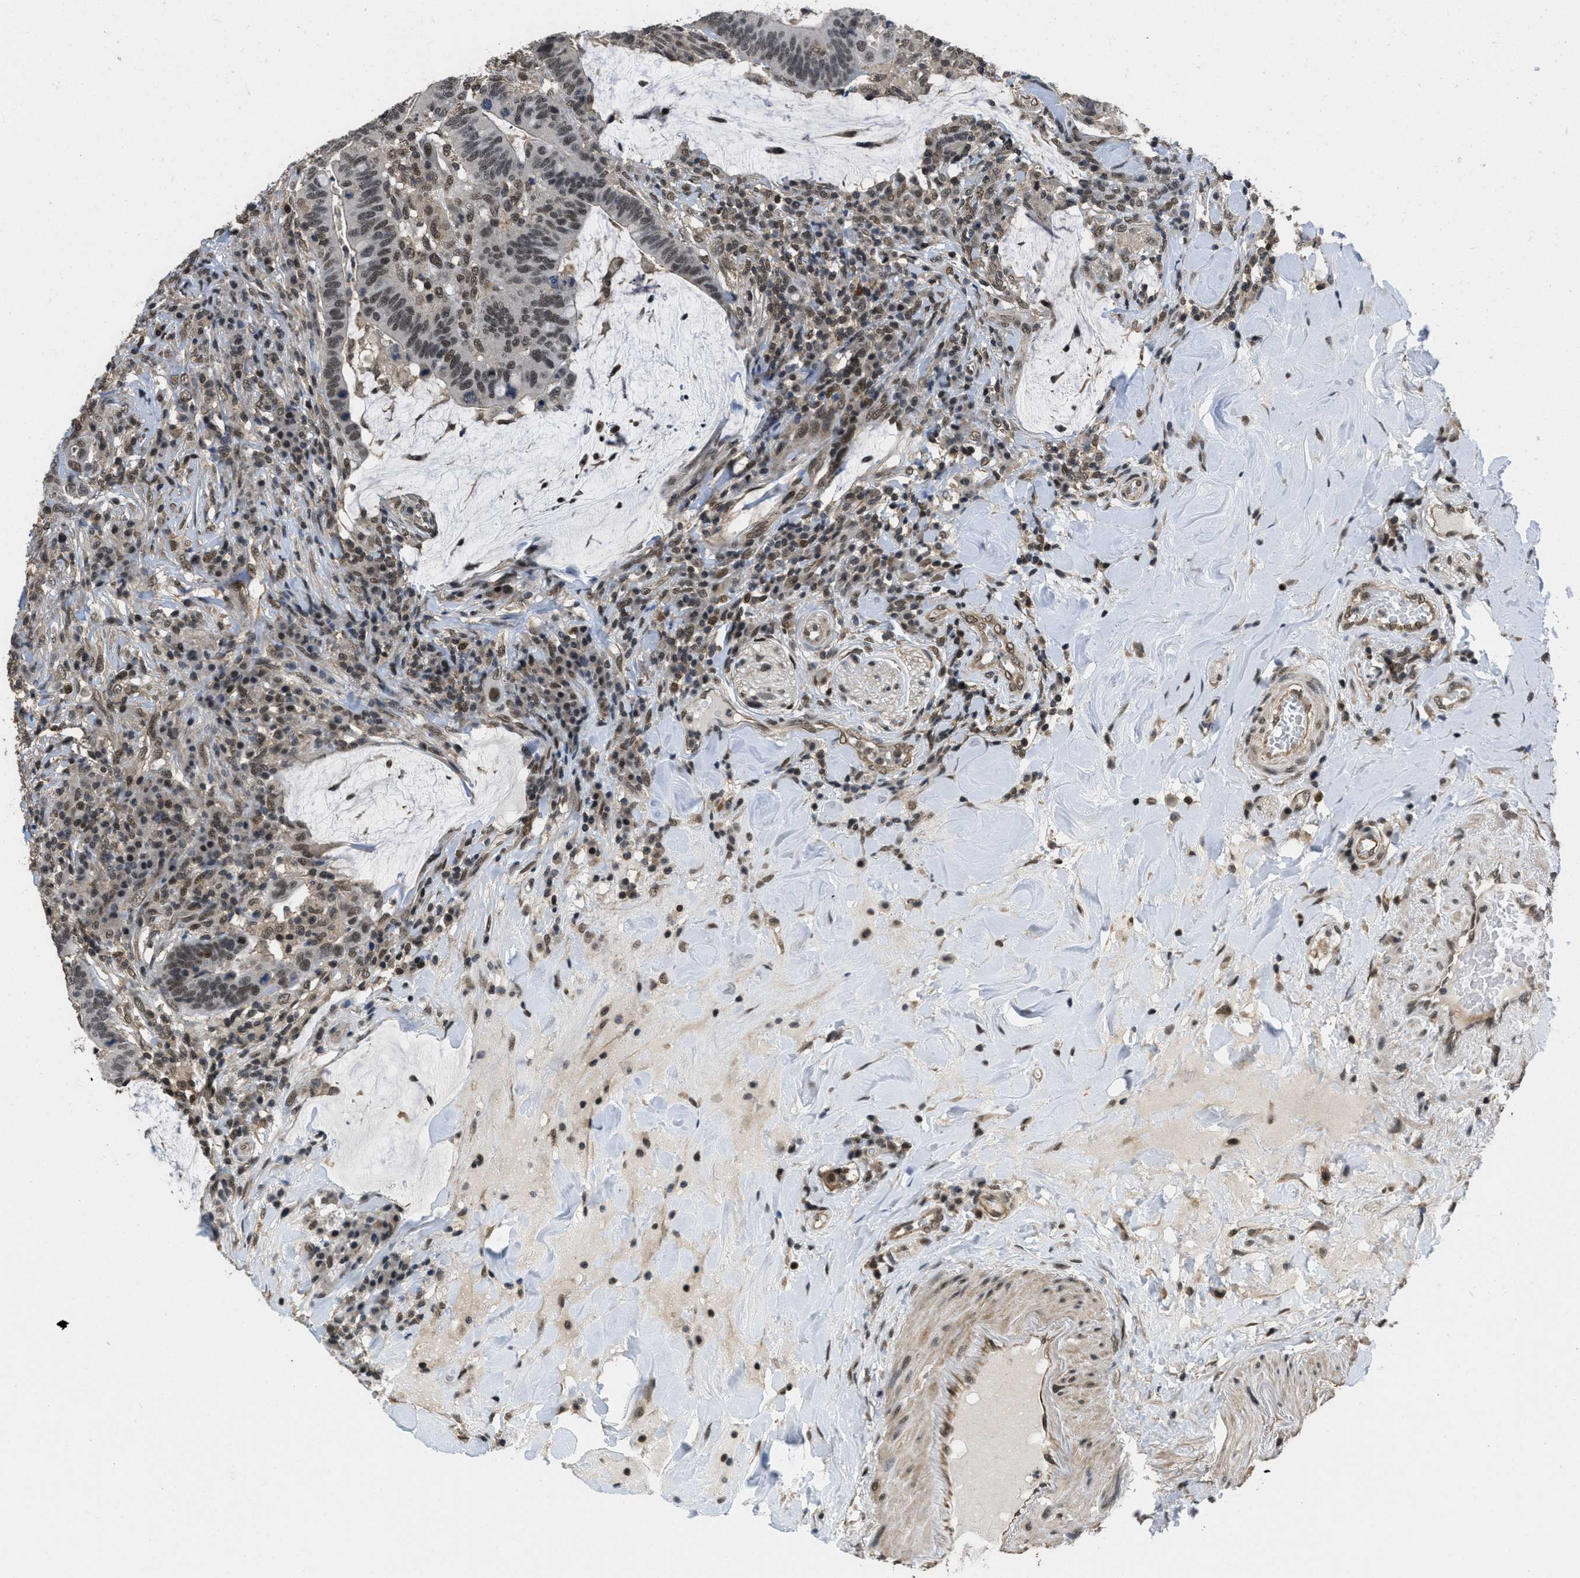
{"staining": {"intensity": "weak", "quantity": "25%-75%", "location": "nuclear"}, "tissue": "colorectal cancer", "cell_type": "Tumor cells", "image_type": "cancer", "snomed": [{"axis": "morphology", "description": "Normal tissue, NOS"}, {"axis": "morphology", "description": "Adenocarcinoma, NOS"}, {"axis": "topography", "description": "Colon"}], "caption": "There is low levels of weak nuclear expression in tumor cells of colorectal cancer (adenocarcinoma), as demonstrated by immunohistochemical staining (brown color).", "gene": "CUL4B", "patient": {"sex": "female", "age": 66}}